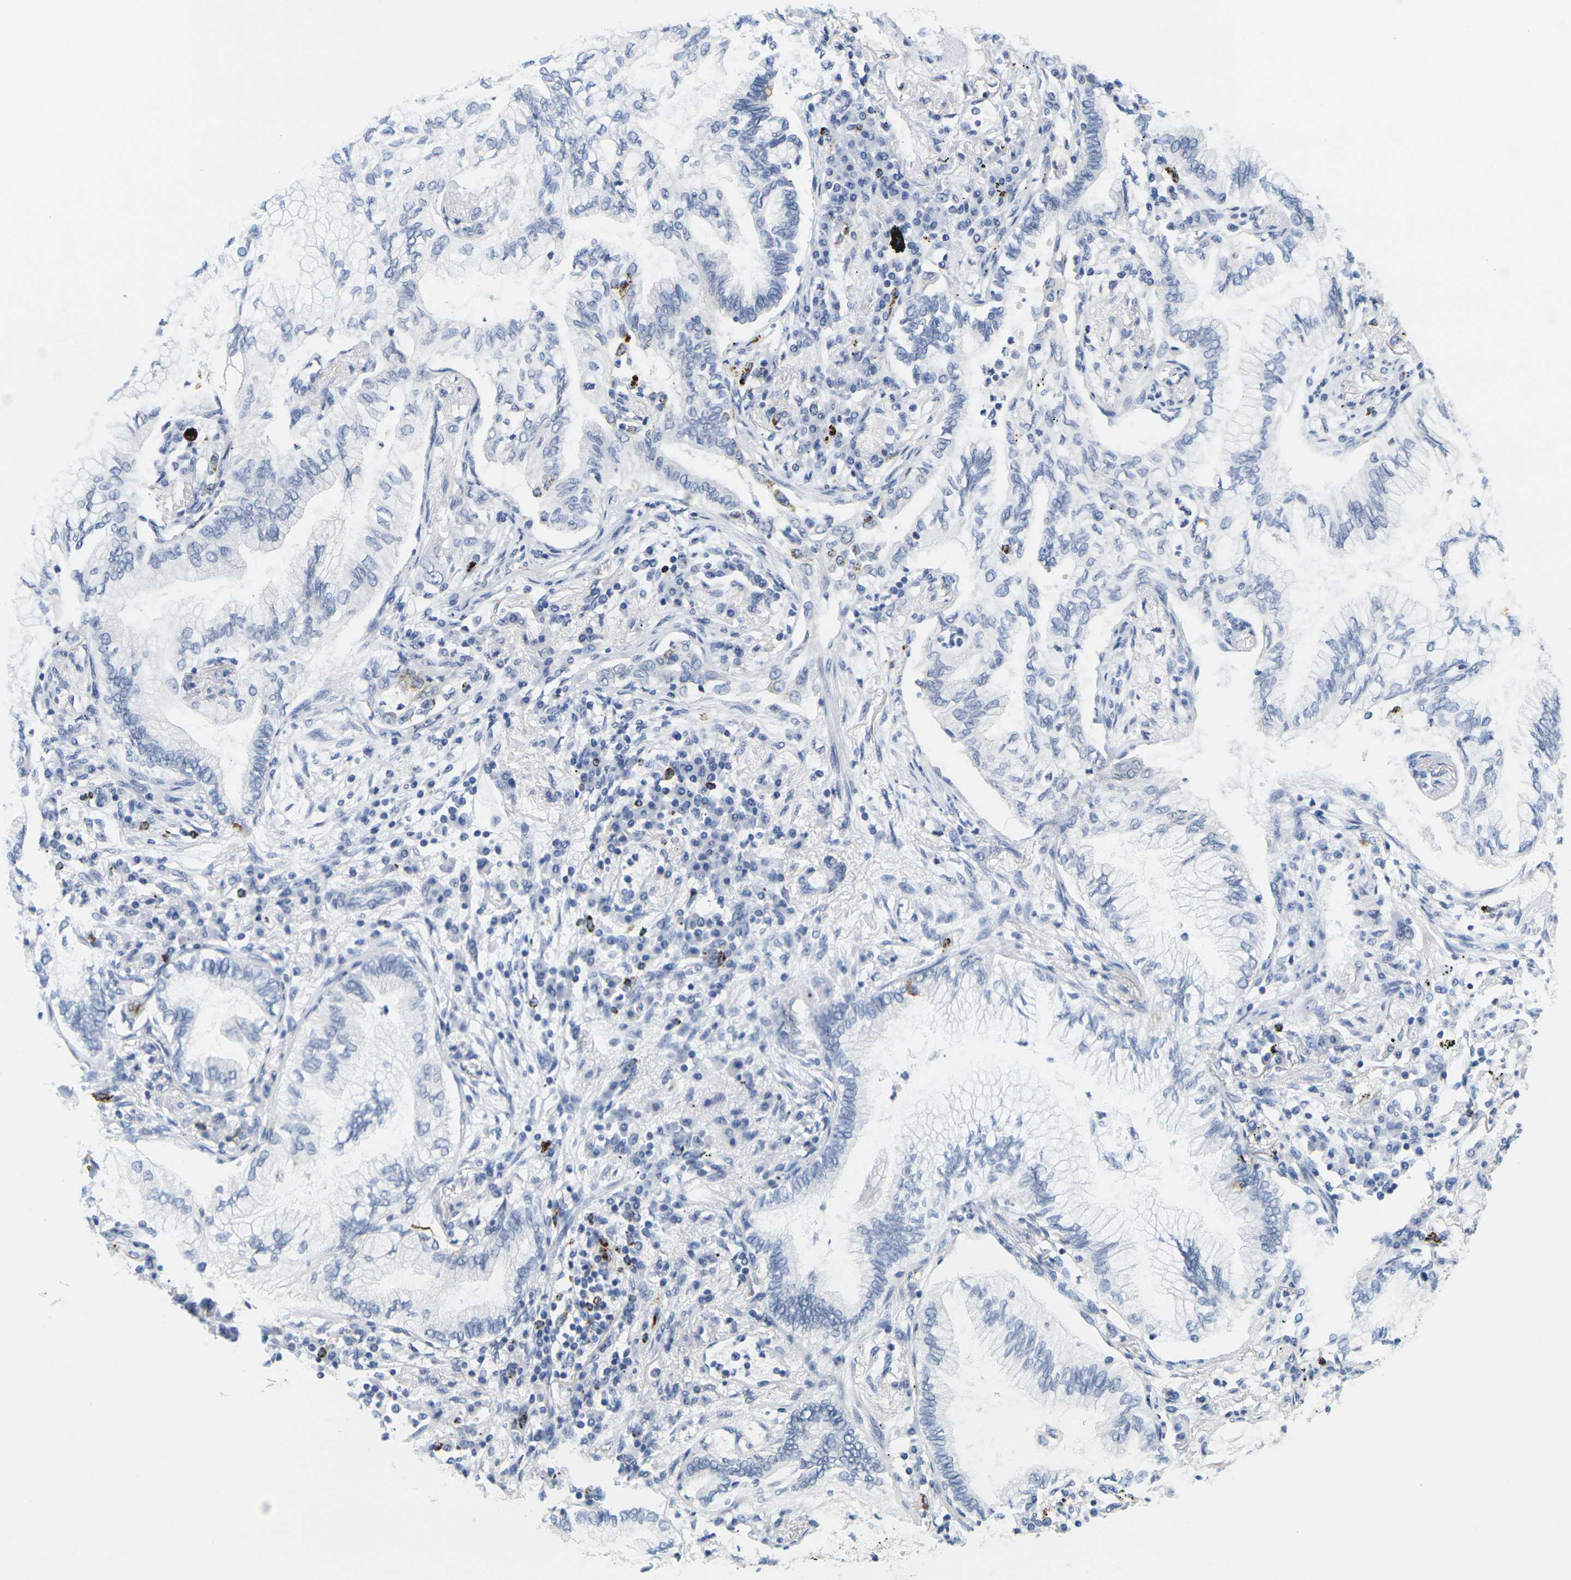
{"staining": {"intensity": "negative", "quantity": "none", "location": "none"}, "tissue": "lung cancer", "cell_type": "Tumor cells", "image_type": "cancer", "snomed": [{"axis": "morphology", "description": "Normal tissue, NOS"}, {"axis": "morphology", "description": "Adenocarcinoma, NOS"}, {"axis": "topography", "description": "Bronchus"}, {"axis": "topography", "description": "Lung"}], "caption": "There is no significant staining in tumor cells of adenocarcinoma (lung).", "gene": "HLA-DOB", "patient": {"sex": "female", "age": 70}}